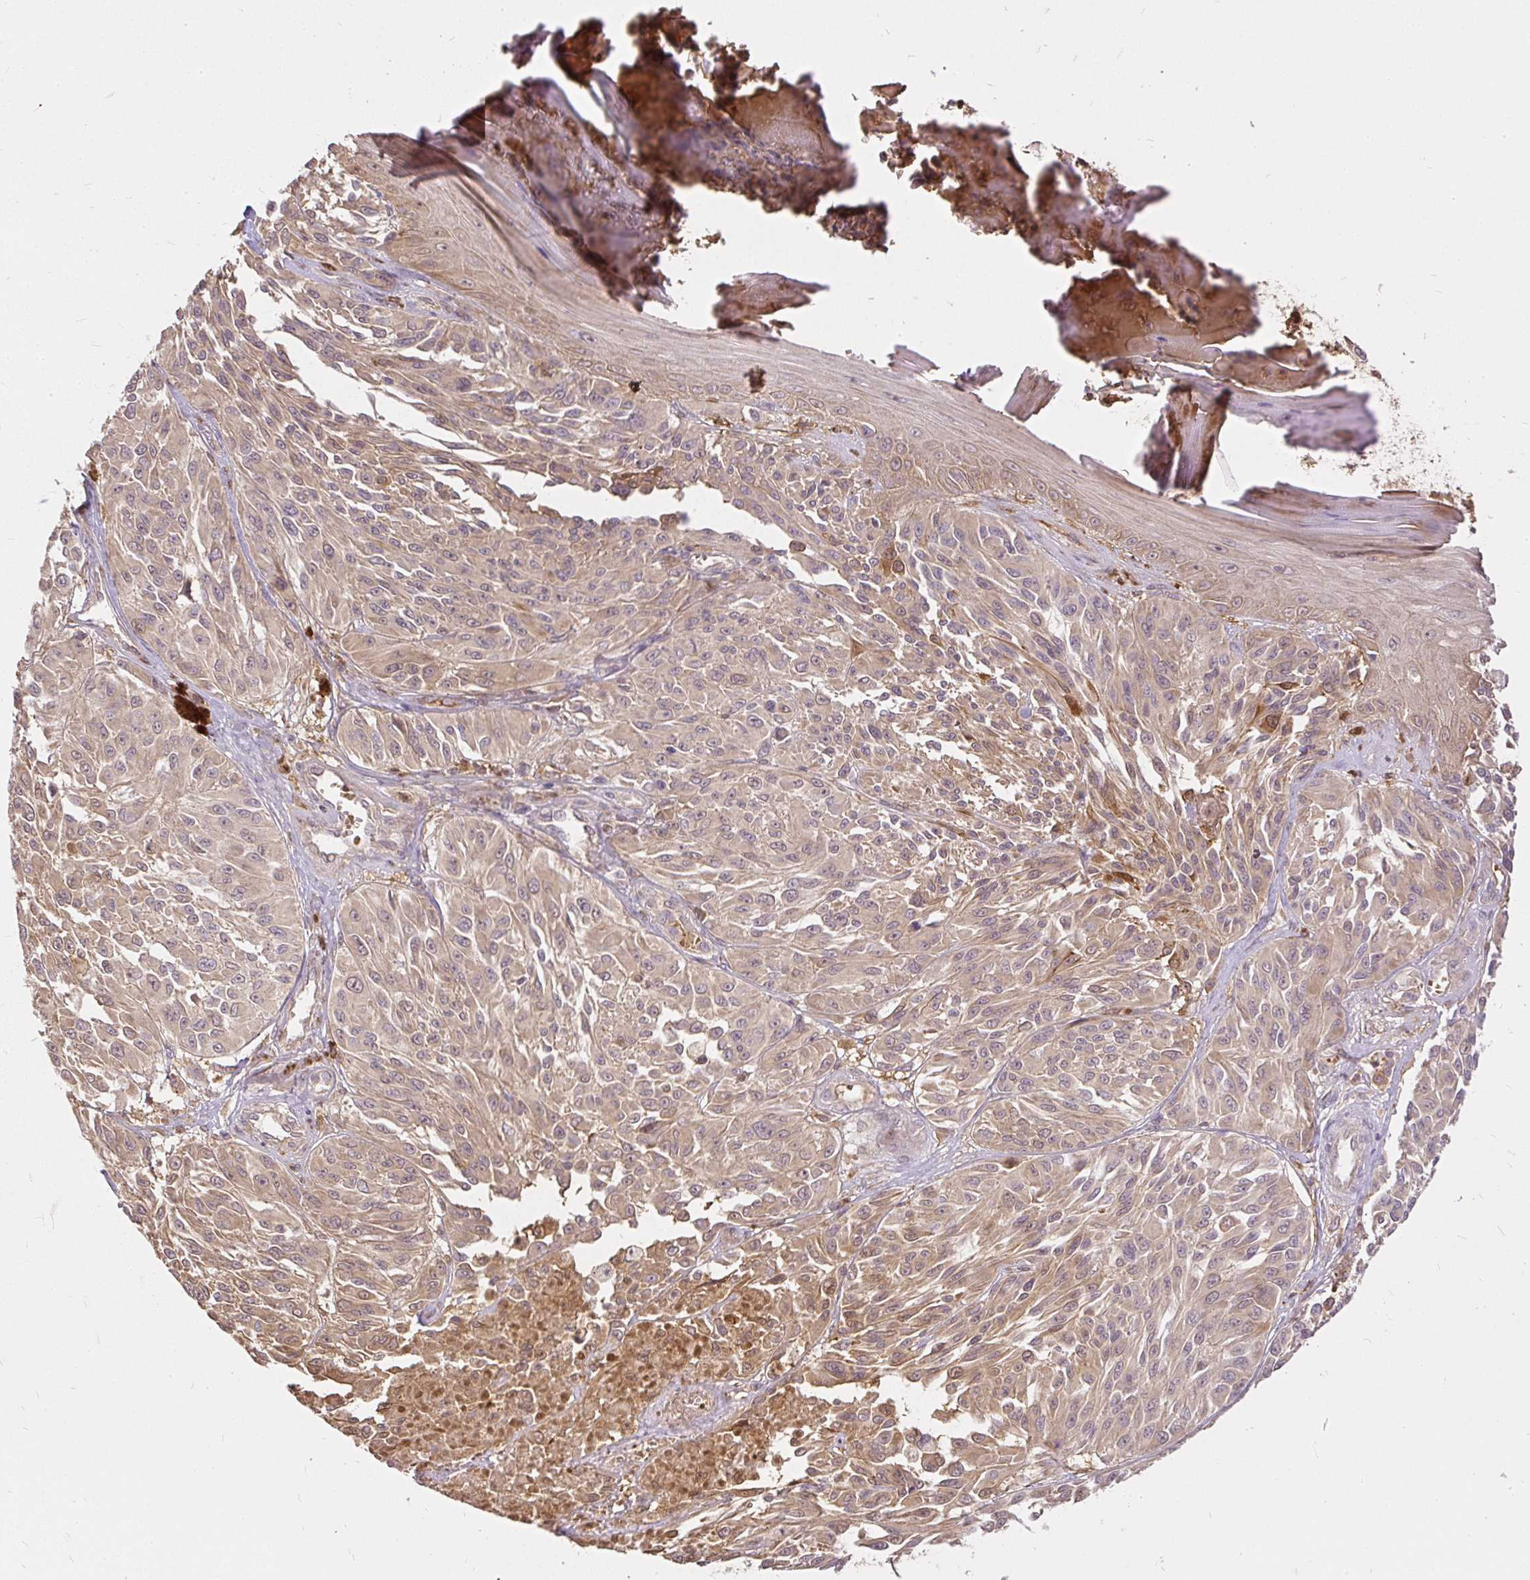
{"staining": {"intensity": "weak", "quantity": "25%-75%", "location": "cytoplasmic/membranous"}, "tissue": "melanoma", "cell_type": "Tumor cells", "image_type": "cancer", "snomed": [{"axis": "morphology", "description": "Malignant melanoma, NOS"}, {"axis": "topography", "description": "Skin"}], "caption": "Human melanoma stained for a protein (brown) demonstrates weak cytoplasmic/membranous positive positivity in approximately 25%-75% of tumor cells.", "gene": "AP5S1", "patient": {"sex": "male", "age": 94}}